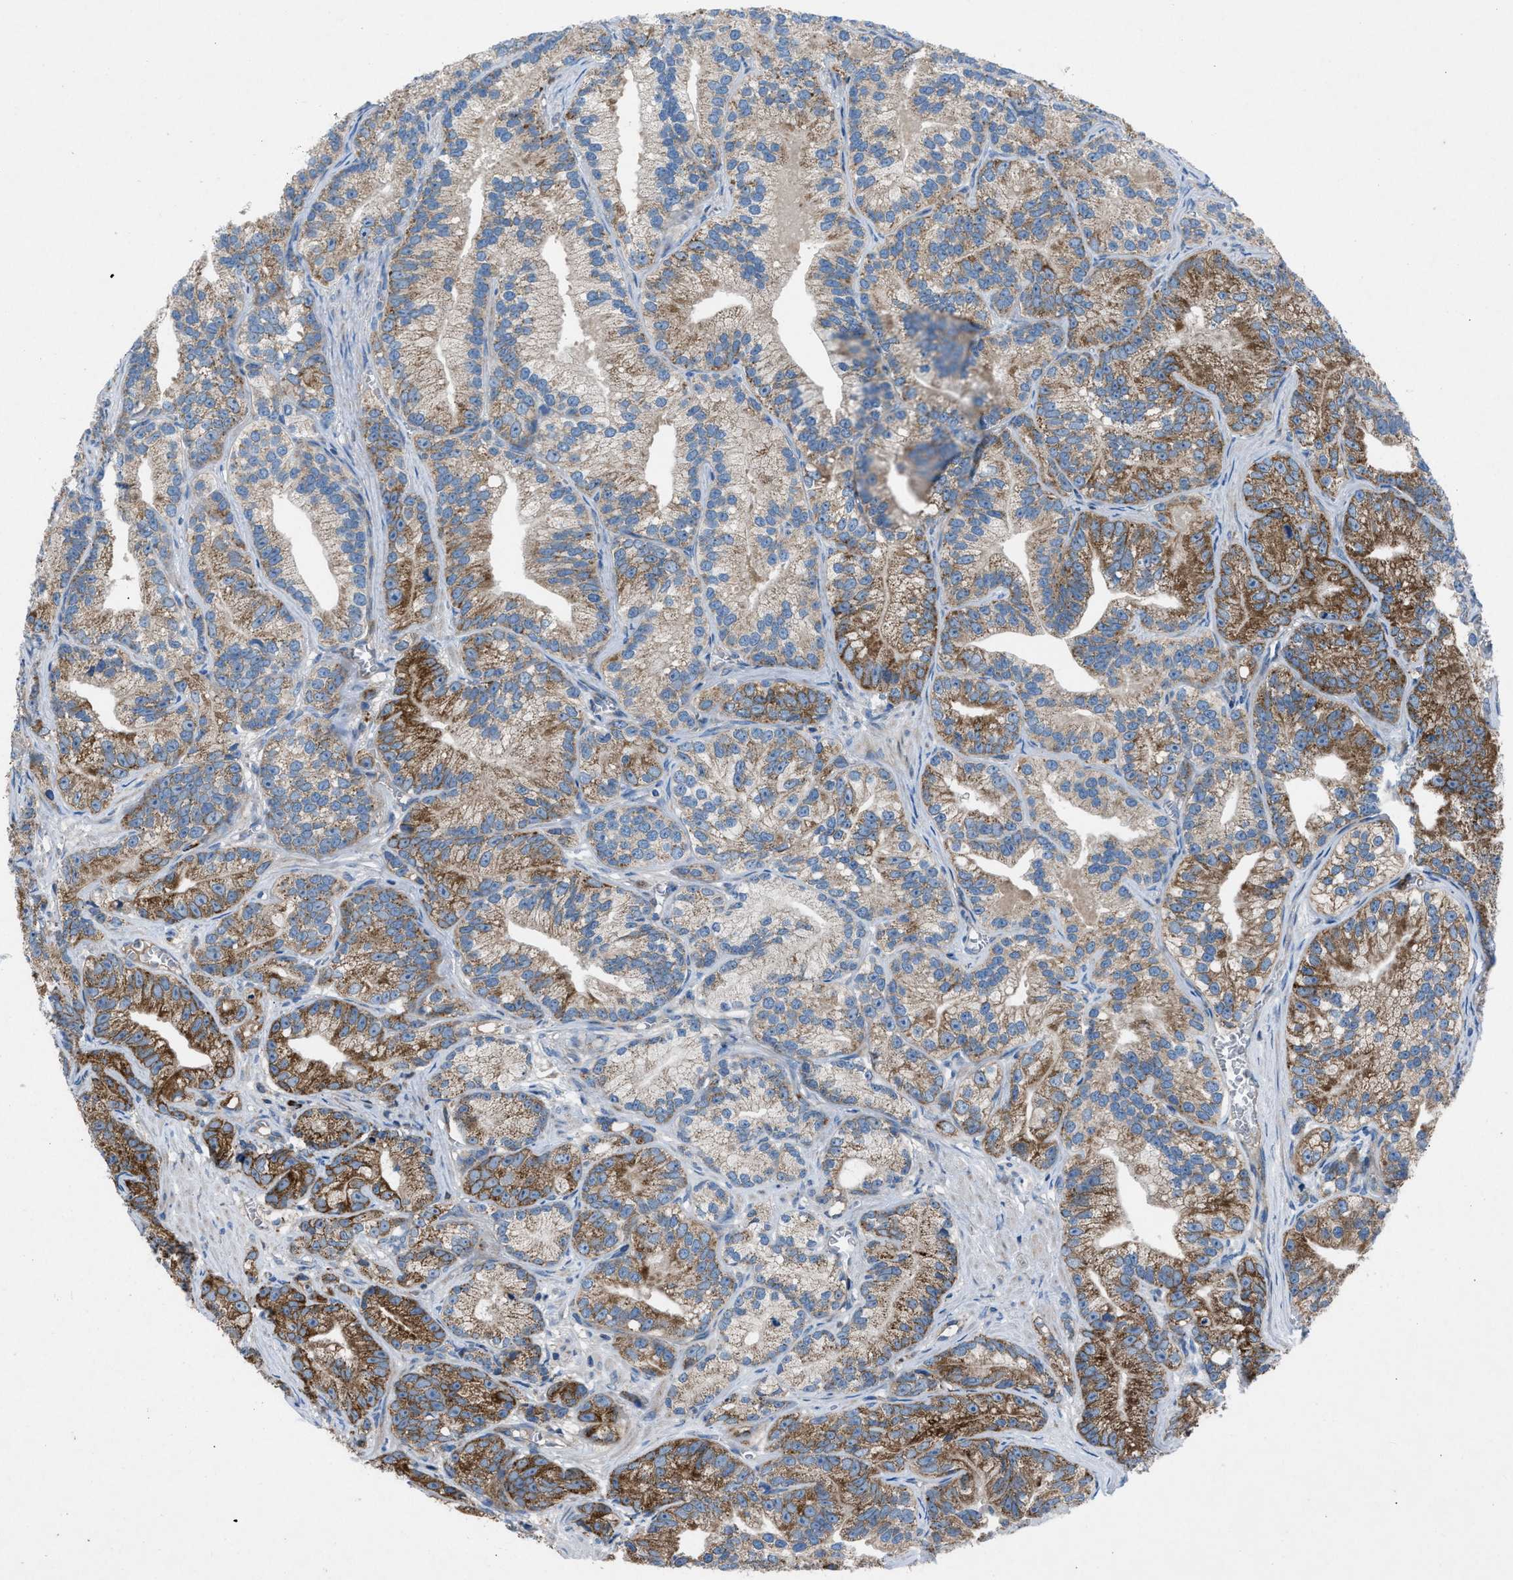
{"staining": {"intensity": "strong", "quantity": "25%-75%", "location": "cytoplasmic/membranous"}, "tissue": "prostate cancer", "cell_type": "Tumor cells", "image_type": "cancer", "snomed": [{"axis": "morphology", "description": "Adenocarcinoma, Low grade"}, {"axis": "topography", "description": "Prostate"}], "caption": "Prostate cancer (adenocarcinoma (low-grade)) stained with immunohistochemistry (IHC) demonstrates strong cytoplasmic/membranous positivity in about 25%-75% of tumor cells.", "gene": "GRK6", "patient": {"sex": "male", "age": 89}}